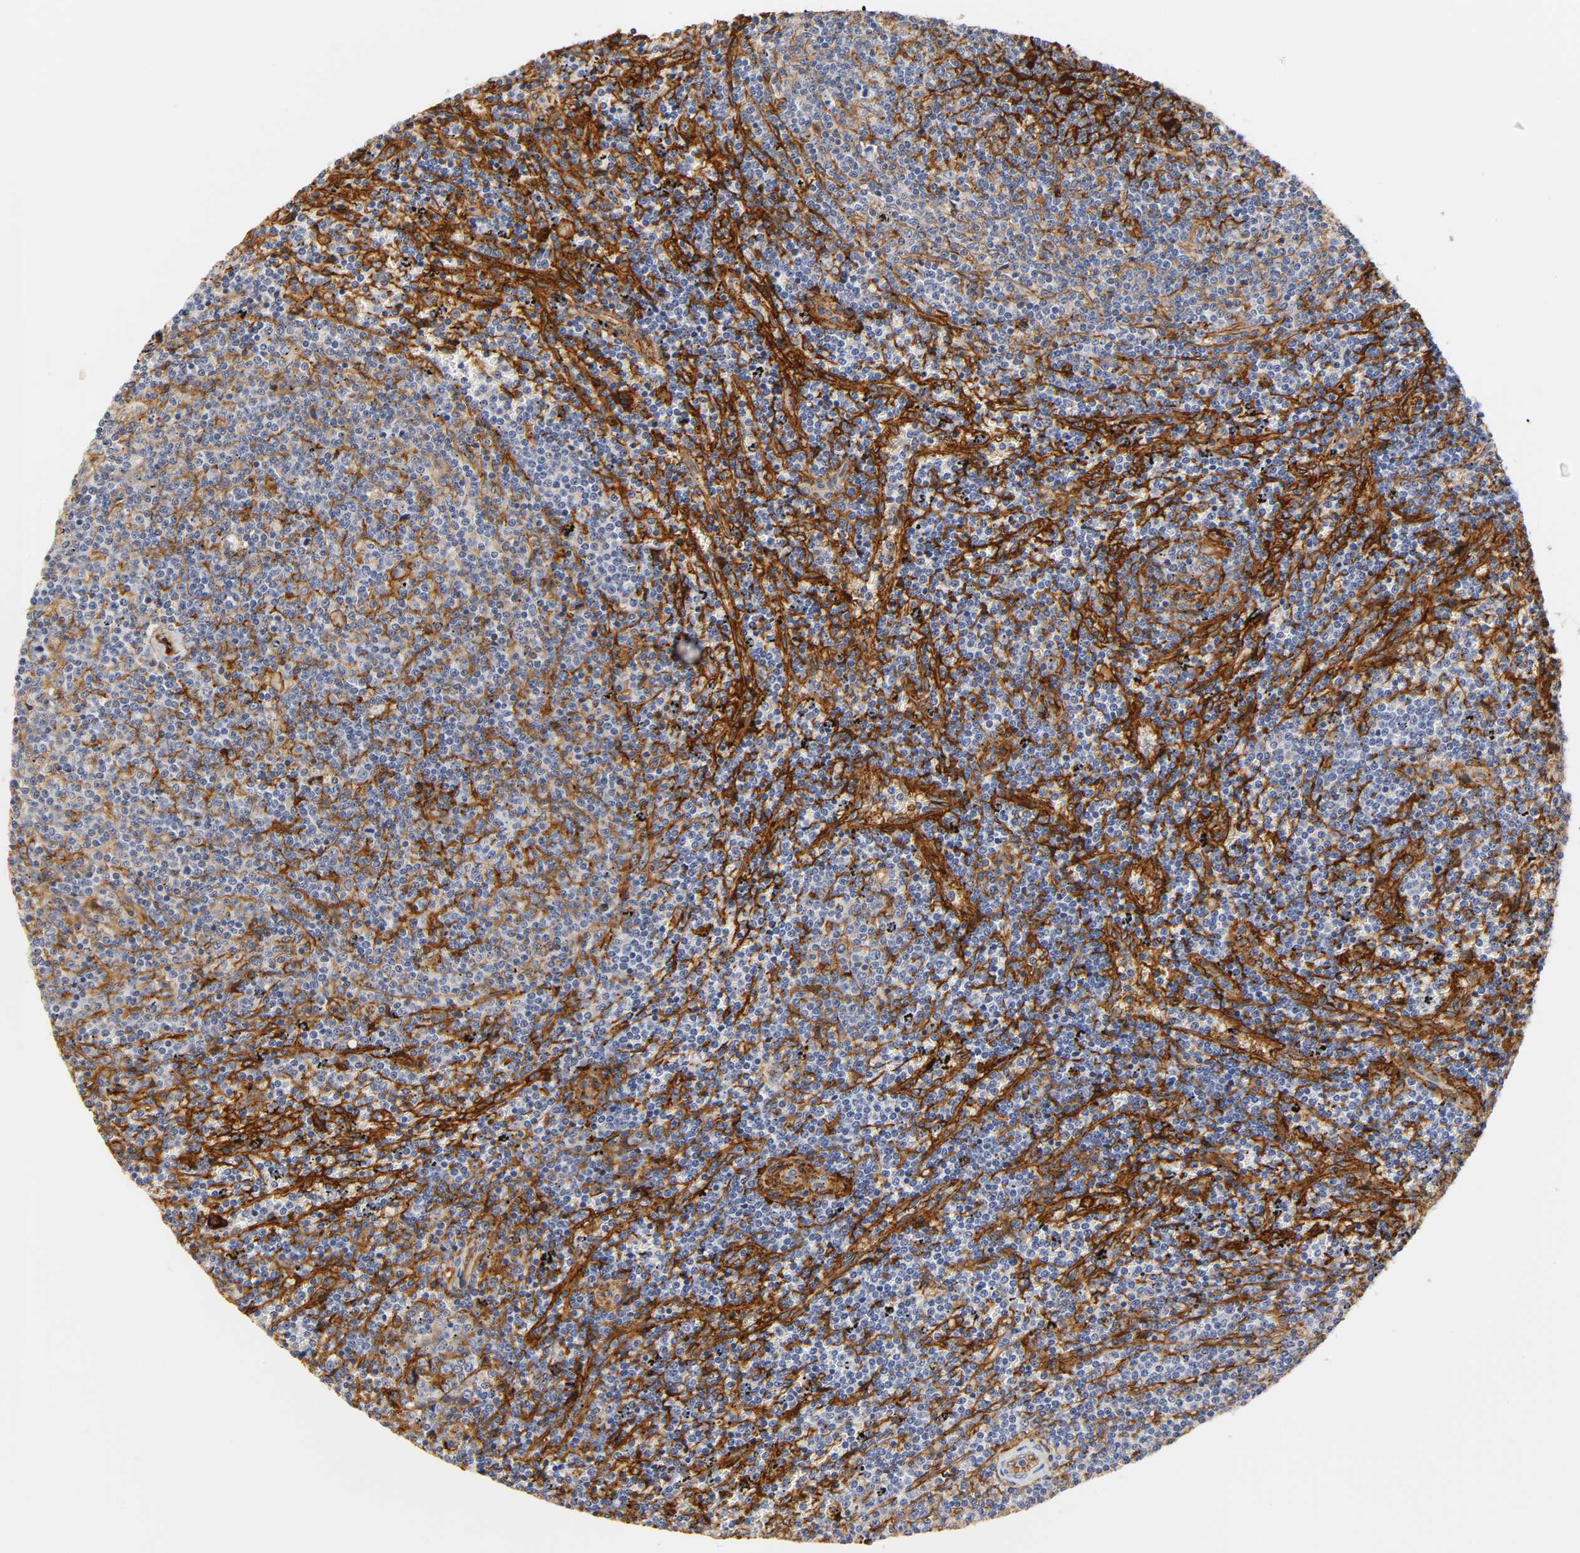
{"staining": {"intensity": "strong", "quantity": "<25%", "location": "cytoplasmic/membranous"}, "tissue": "lymphoma", "cell_type": "Tumor cells", "image_type": "cancer", "snomed": [{"axis": "morphology", "description": "Malignant lymphoma, non-Hodgkin's type, Low grade"}, {"axis": "topography", "description": "Spleen"}], "caption": "IHC staining of low-grade malignant lymphoma, non-Hodgkin's type, which demonstrates medium levels of strong cytoplasmic/membranous positivity in approximately <25% of tumor cells indicating strong cytoplasmic/membranous protein staining. The staining was performed using DAB (3,3'-diaminobenzidine) (brown) for protein detection and nuclei were counterstained in hematoxylin (blue).", "gene": "ICAM1", "patient": {"sex": "female", "age": 50}}